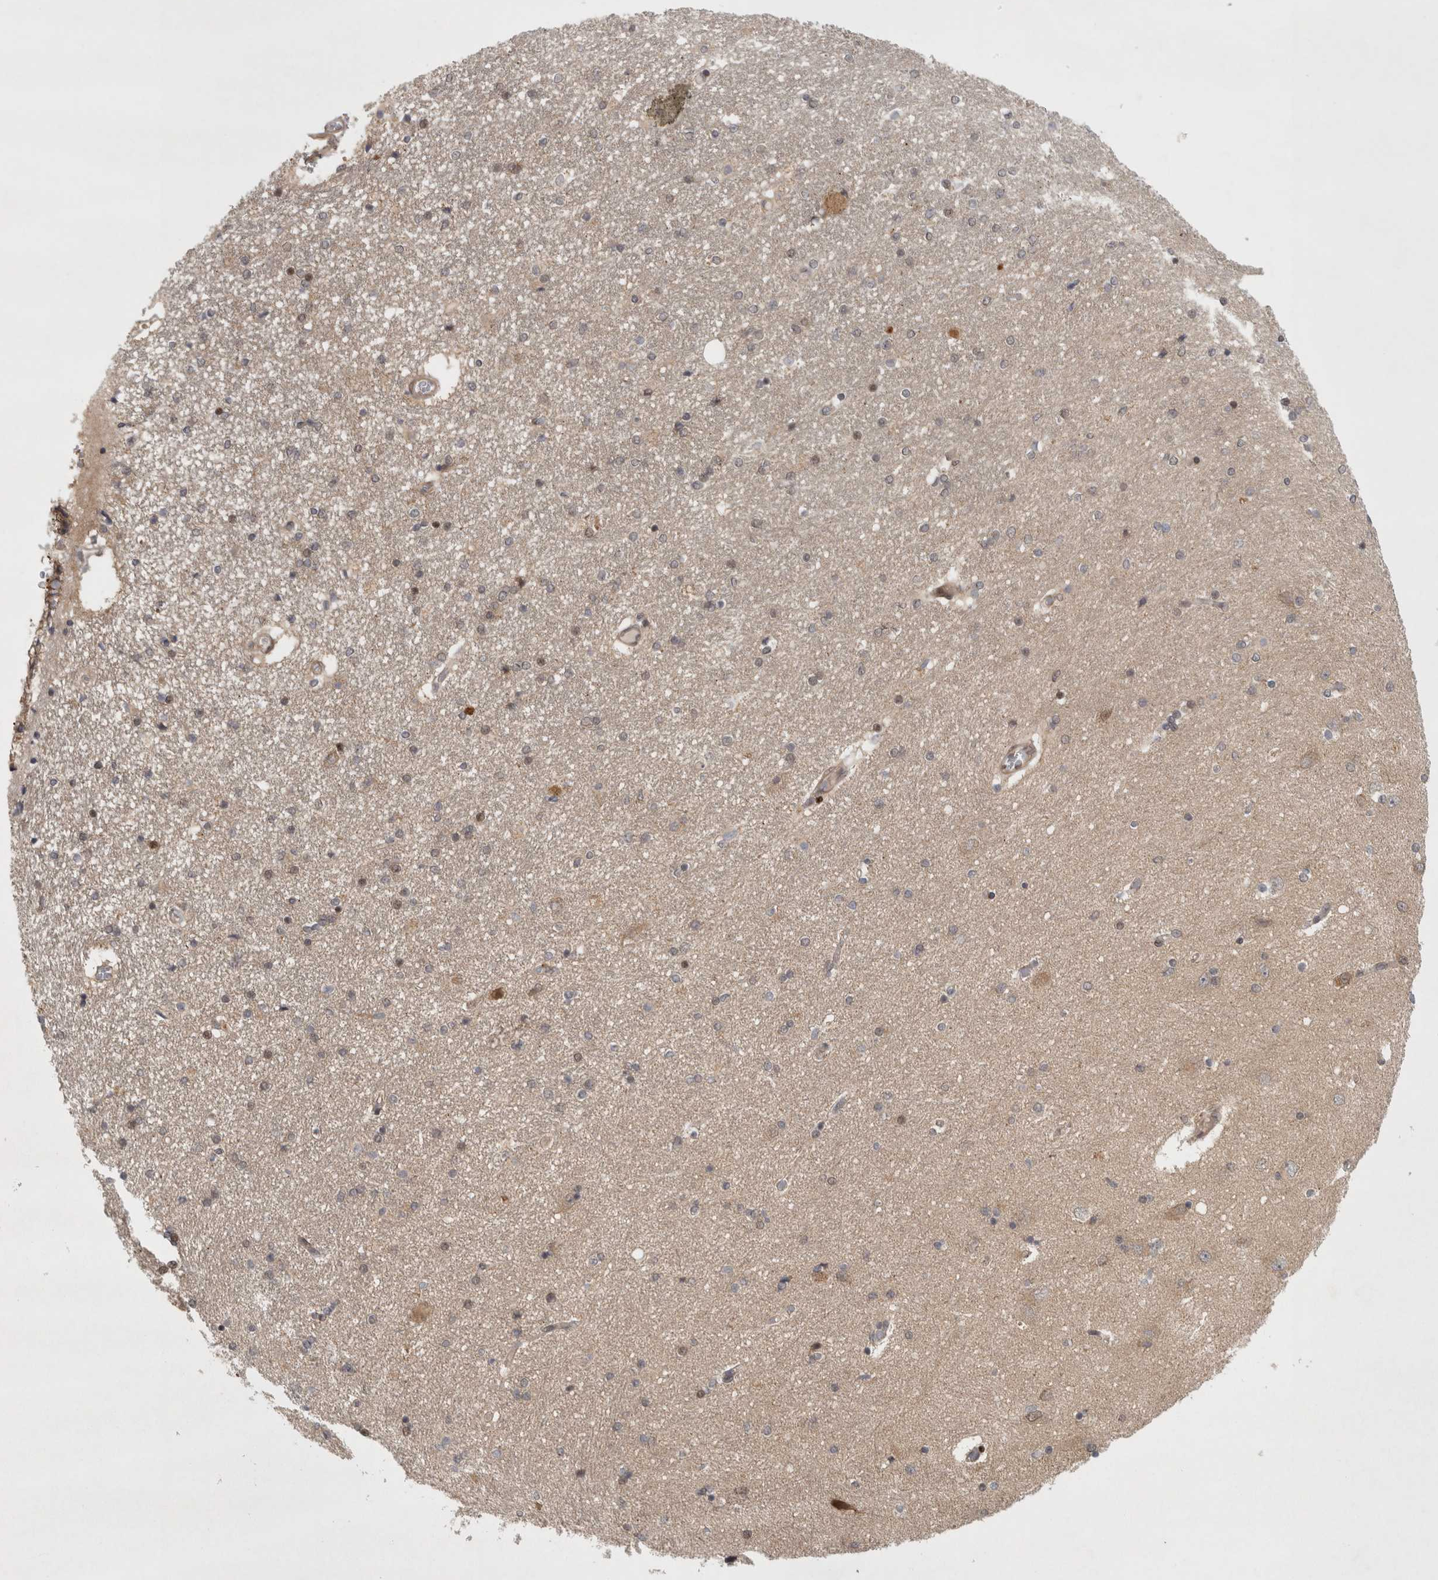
{"staining": {"intensity": "weak", "quantity": "25%-75%", "location": "cytoplasmic/membranous,nuclear"}, "tissue": "hippocampus", "cell_type": "Glial cells", "image_type": "normal", "snomed": [{"axis": "morphology", "description": "Normal tissue, NOS"}, {"axis": "topography", "description": "Hippocampus"}], "caption": "Protein expression analysis of unremarkable hippocampus demonstrates weak cytoplasmic/membranous,nuclear staining in about 25%-75% of glial cells. The staining is performed using DAB brown chromogen to label protein expression. The nuclei are counter-stained blue using hematoxylin.", "gene": "KDM8", "patient": {"sex": "female", "age": 54}}